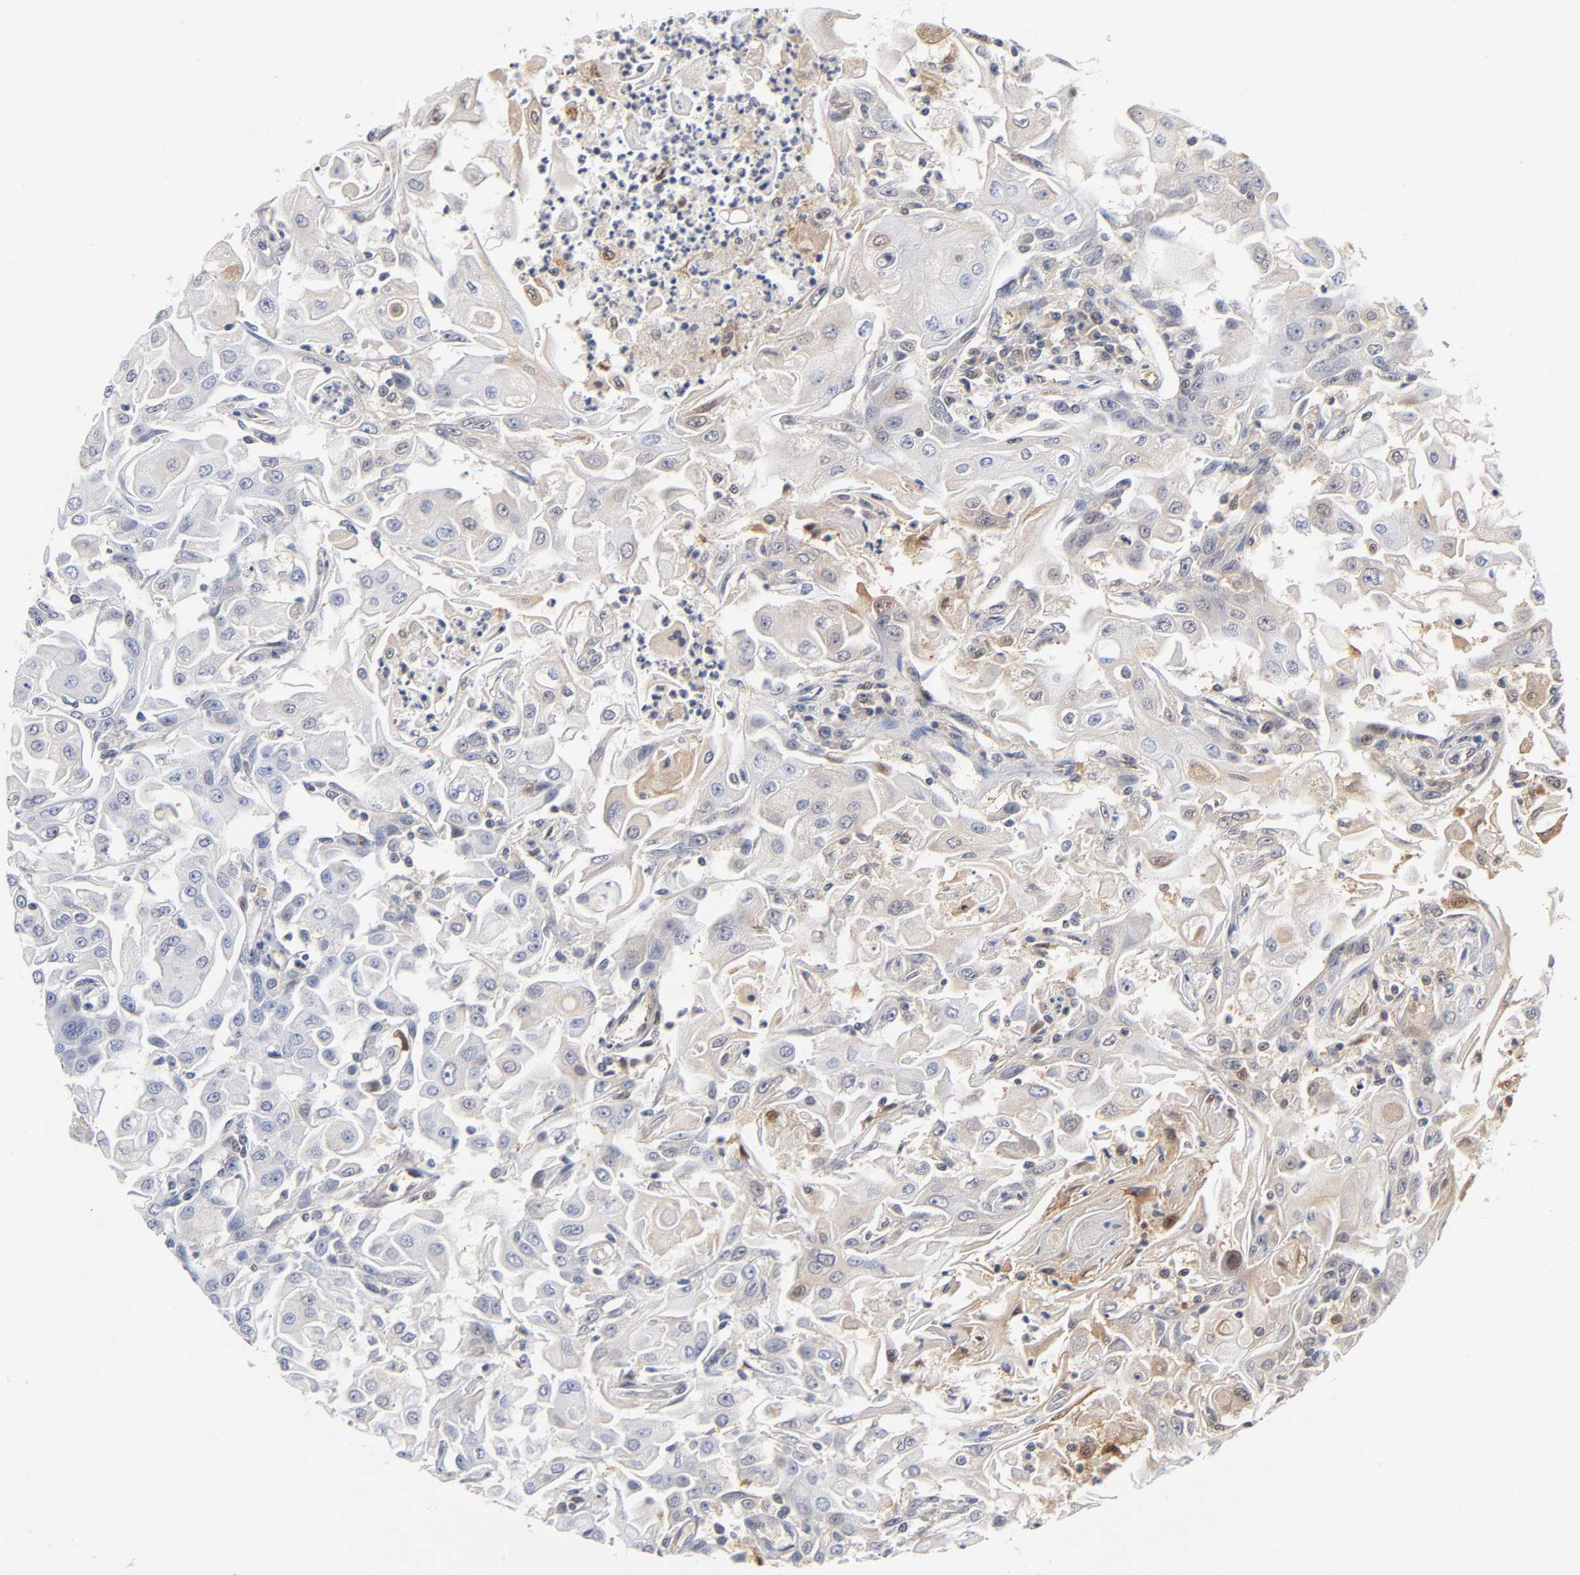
{"staining": {"intensity": "weak", "quantity": "<25%", "location": "cytoplasmic/membranous"}, "tissue": "head and neck cancer", "cell_type": "Tumor cells", "image_type": "cancer", "snomed": [{"axis": "morphology", "description": "Squamous cell carcinoma, NOS"}, {"axis": "topography", "description": "Oral tissue"}, {"axis": "topography", "description": "Head-Neck"}], "caption": "Protein analysis of head and neck squamous cell carcinoma displays no significant staining in tumor cells.", "gene": "DFFB", "patient": {"sex": "female", "age": 76}}